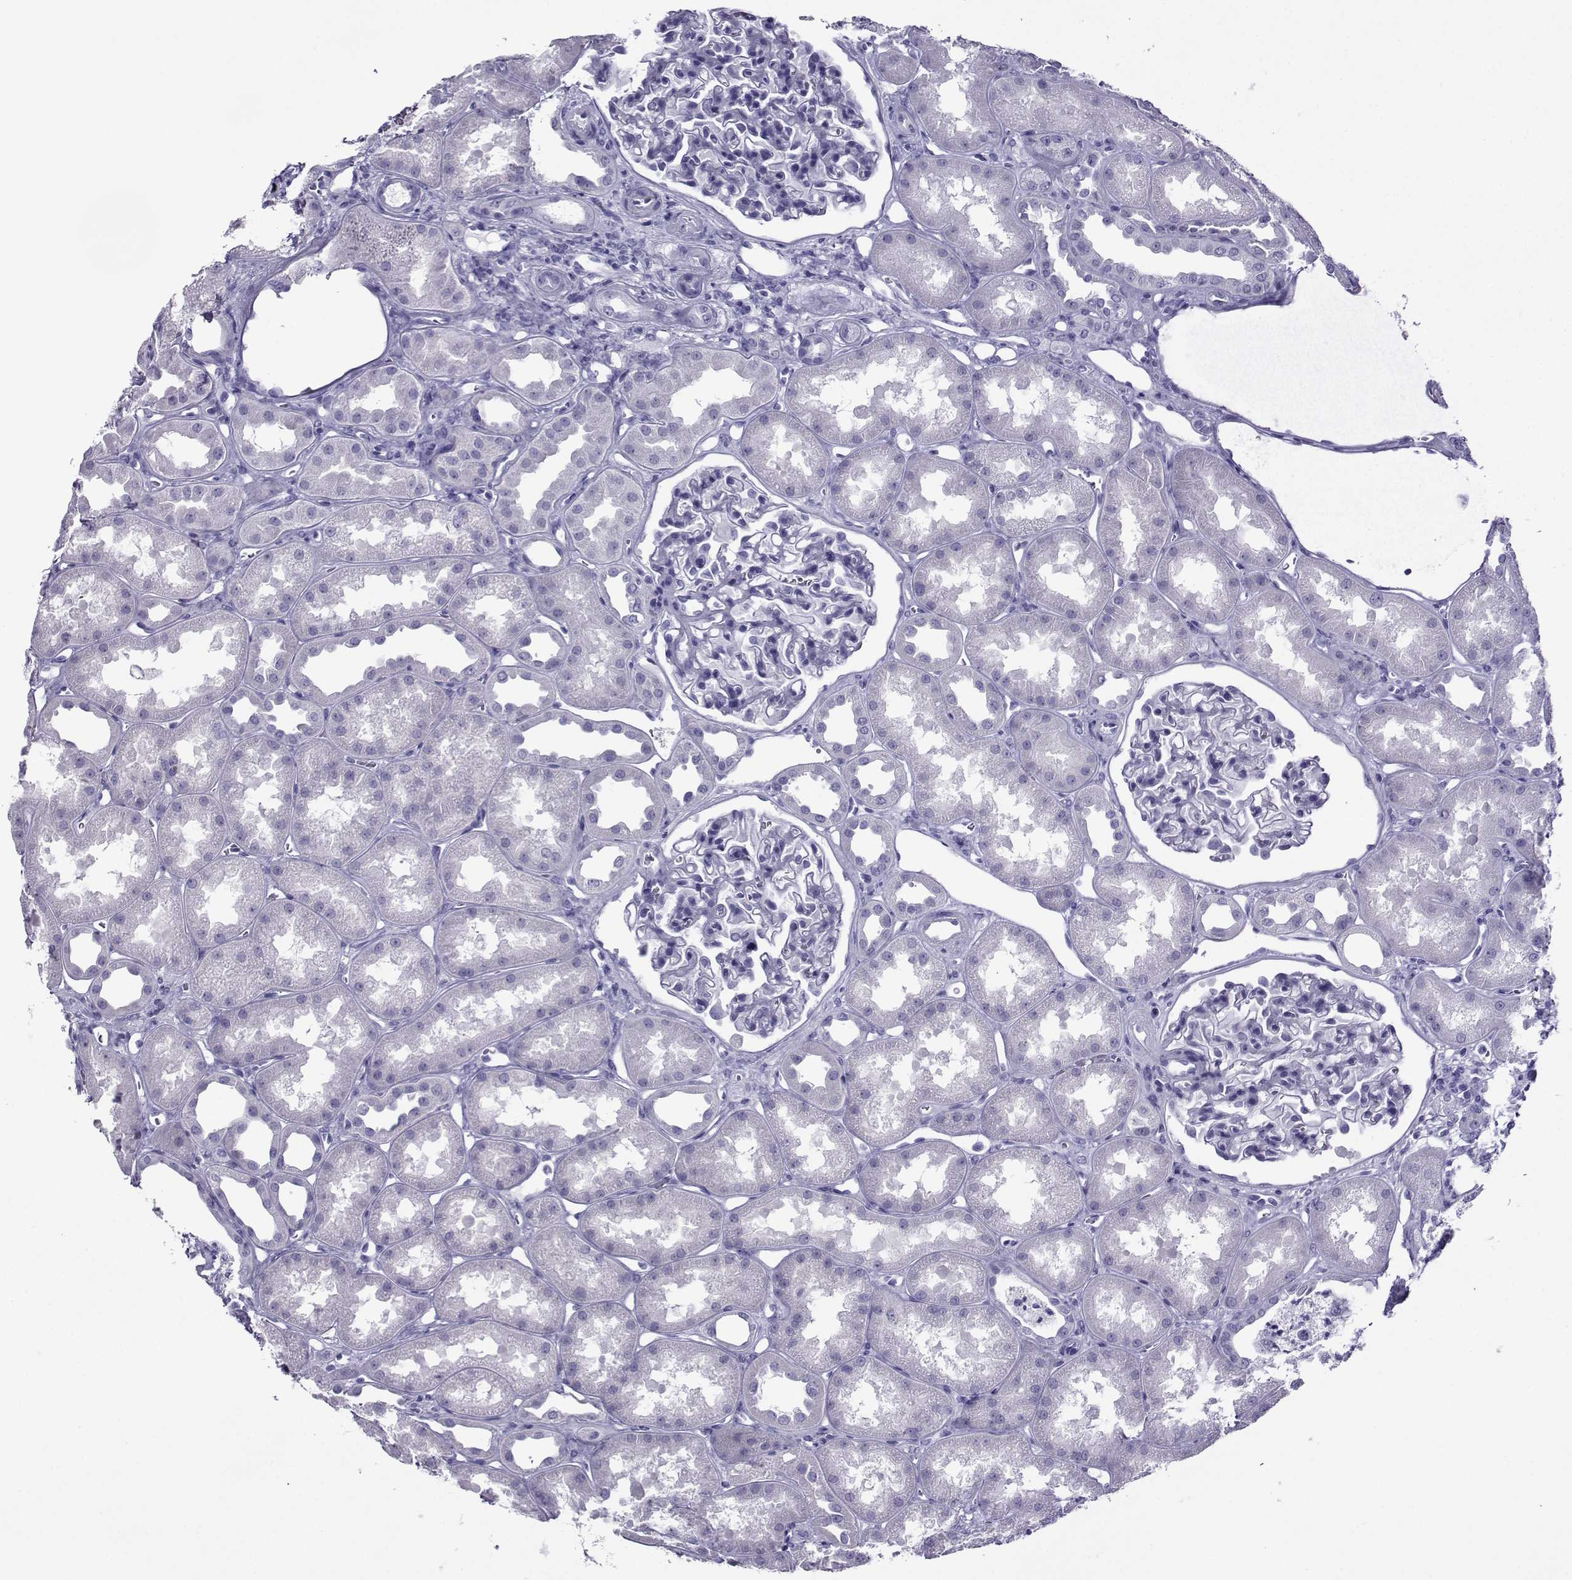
{"staining": {"intensity": "negative", "quantity": "none", "location": "none"}, "tissue": "kidney", "cell_type": "Cells in glomeruli", "image_type": "normal", "snomed": [{"axis": "morphology", "description": "Normal tissue, NOS"}, {"axis": "topography", "description": "Kidney"}], "caption": "DAB (3,3'-diaminobenzidine) immunohistochemical staining of unremarkable kidney exhibits no significant staining in cells in glomeruli.", "gene": "CRYBB1", "patient": {"sex": "male", "age": 61}}